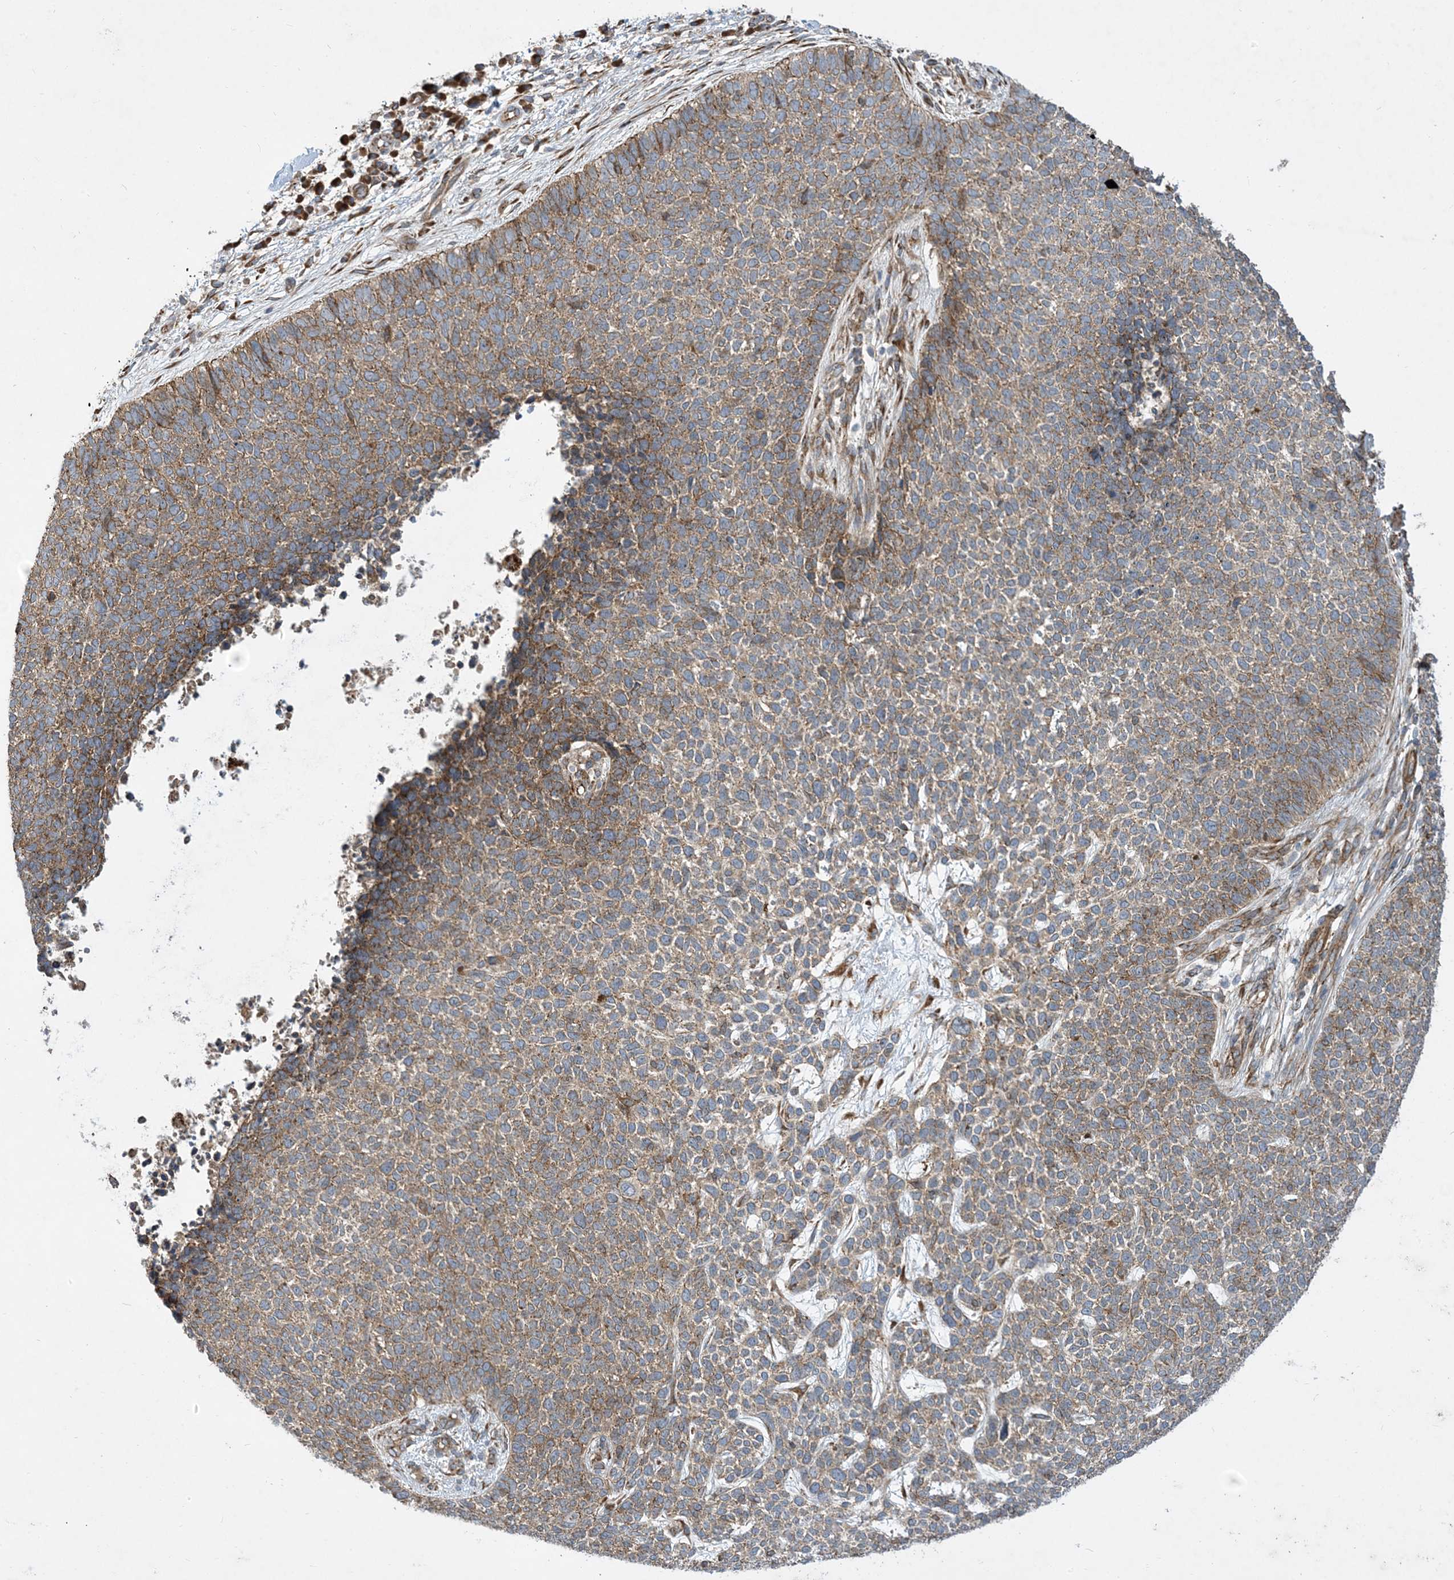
{"staining": {"intensity": "moderate", "quantity": ">75%", "location": "cytoplasmic/membranous"}, "tissue": "skin cancer", "cell_type": "Tumor cells", "image_type": "cancer", "snomed": [{"axis": "morphology", "description": "Basal cell carcinoma"}, {"axis": "topography", "description": "Skin"}], "caption": "Skin basal cell carcinoma tissue shows moderate cytoplasmic/membranous staining in about >75% of tumor cells, visualized by immunohistochemistry. The protein is stained brown, and the nuclei are stained in blue (DAB IHC with brightfield microscopy, high magnification).", "gene": "OTOP1", "patient": {"sex": "female", "age": 84}}